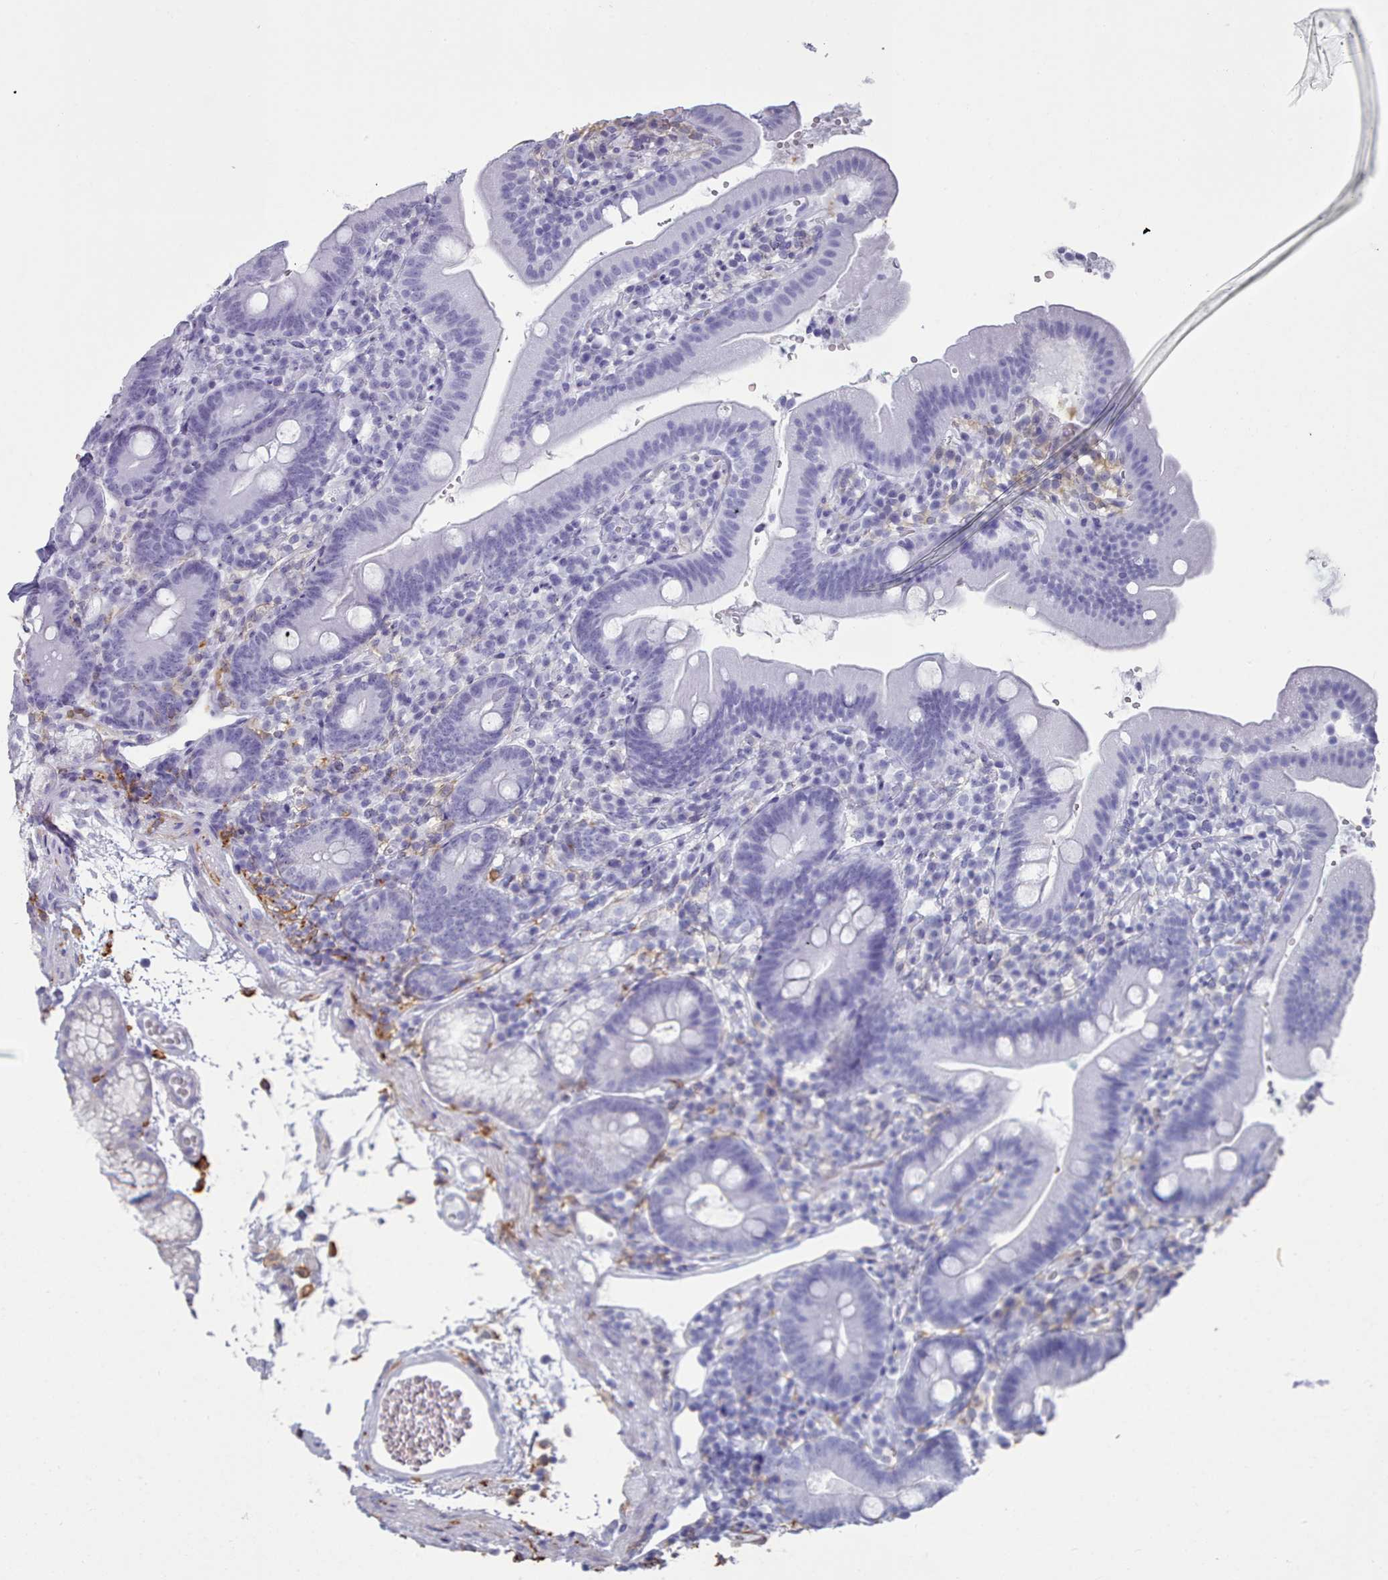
{"staining": {"intensity": "negative", "quantity": "none", "location": "none"}, "tissue": "duodenum", "cell_type": "Glandular cells", "image_type": "normal", "snomed": [{"axis": "morphology", "description": "Normal tissue, NOS"}, {"axis": "topography", "description": "Duodenum"}], "caption": "IHC of benign human duodenum displays no expression in glandular cells. (IHC, brightfield microscopy, high magnification).", "gene": "AIF1", "patient": {"sex": "female", "age": 67}}